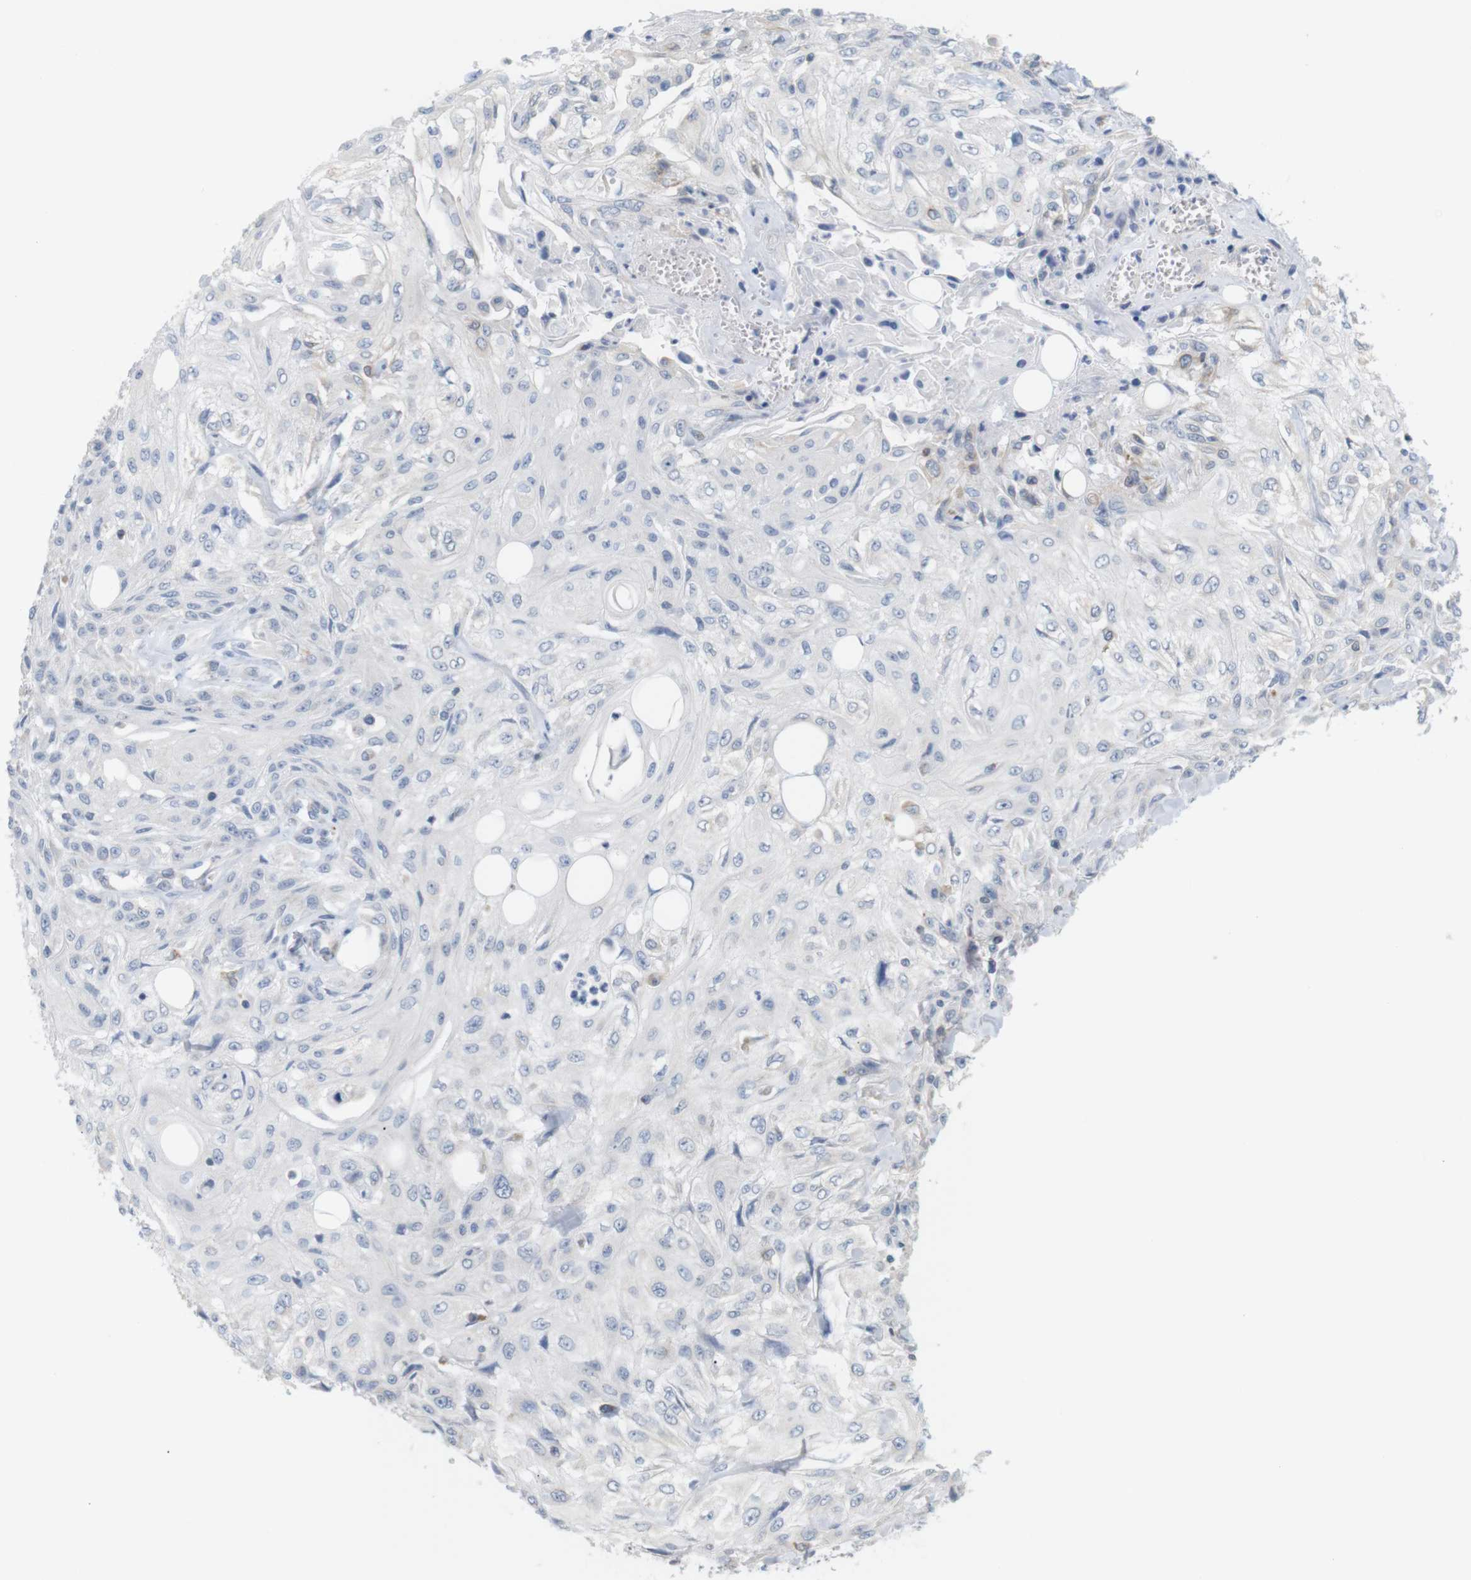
{"staining": {"intensity": "negative", "quantity": "none", "location": "none"}, "tissue": "skin cancer", "cell_type": "Tumor cells", "image_type": "cancer", "snomed": [{"axis": "morphology", "description": "Squamous cell carcinoma, NOS"}, {"axis": "topography", "description": "Skin"}], "caption": "Immunohistochemistry (IHC) of human skin squamous cell carcinoma displays no expression in tumor cells. The staining is performed using DAB (3,3'-diaminobenzidine) brown chromogen with nuclei counter-stained in using hematoxylin.", "gene": "ITPR1", "patient": {"sex": "male", "age": 75}}